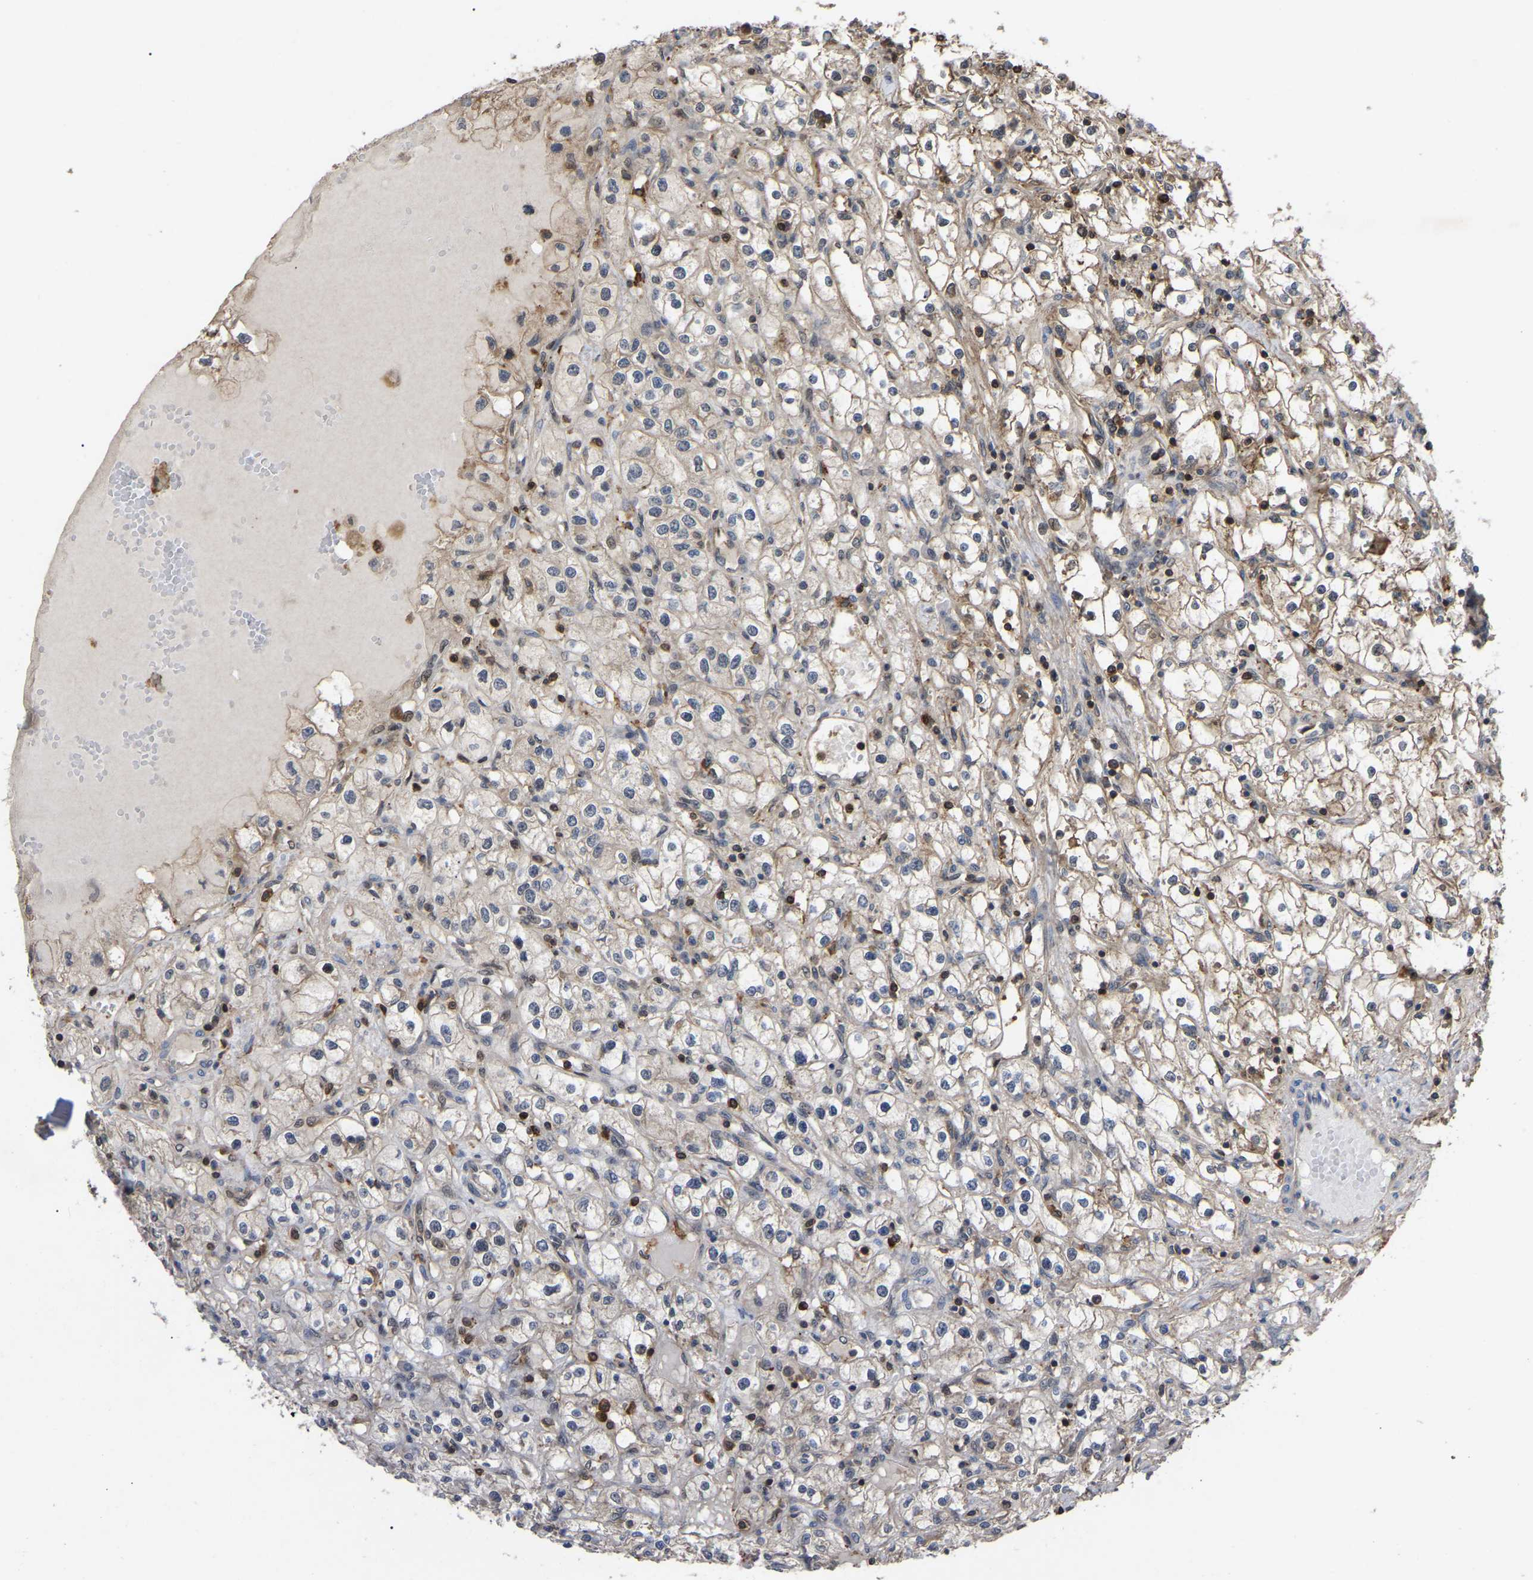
{"staining": {"intensity": "moderate", "quantity": ">75%", "location": "cytoplasmic/membranous"}, "tissue": "renal cancer", "cell_type": "Tumor cells", "image_type": "cancer", "snomed": [{"axis": "morphology", "description": "Adenocarcinoma, NOS"}, {"axis": "topography", "description": "Kidney"}], "caption": "DAB (3,3'-diaminobenzidine) immunohistochemical staining of human renal cancer reveals moderate cytoplasmic/membranous protein expression in approximately >75% of tumor cells.", "gene": "CIT", "patient": {"sex": "male", "age": 56}}